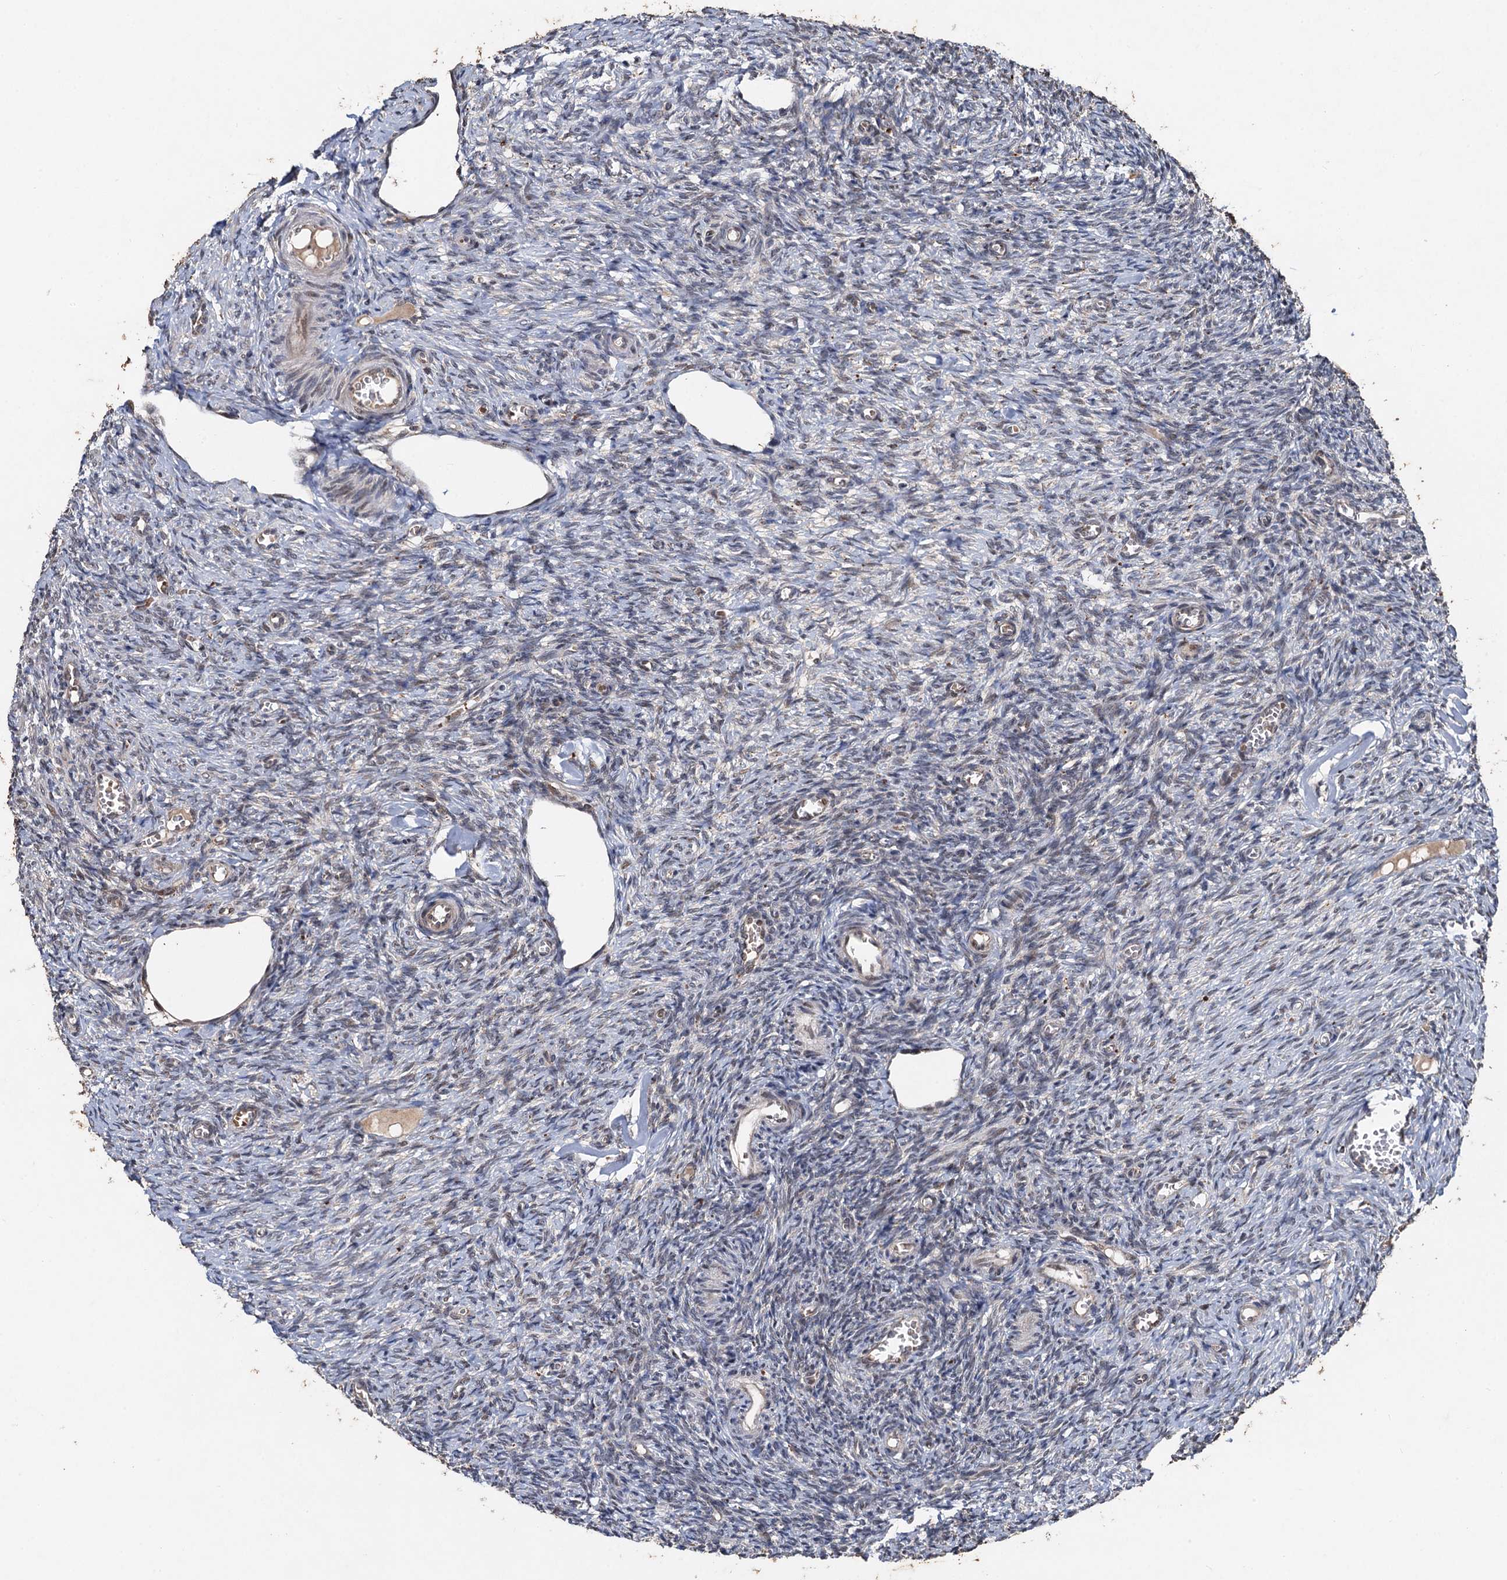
{"staining": {"intensity": "weak", "quantity": "<25%", "location": "nuclear"}, "tissue": "ovary", "cell_type": "Ovarian stroma cells", "image_type": "normal", "snomed": [{"axis": "morphology", "description": "Normal tissue, NOS"}, {"axis": "topography", "description": "Ovary"}], "caption": "This photomicrograph is of benign ovary stained with immunohistochemistry to label a protein in brown with the nuclei are counter-stained blue. There is no positivity in ovarian stroma cells.", "gene": "REP15", "patient": {"sex": "female", "age": 27}}